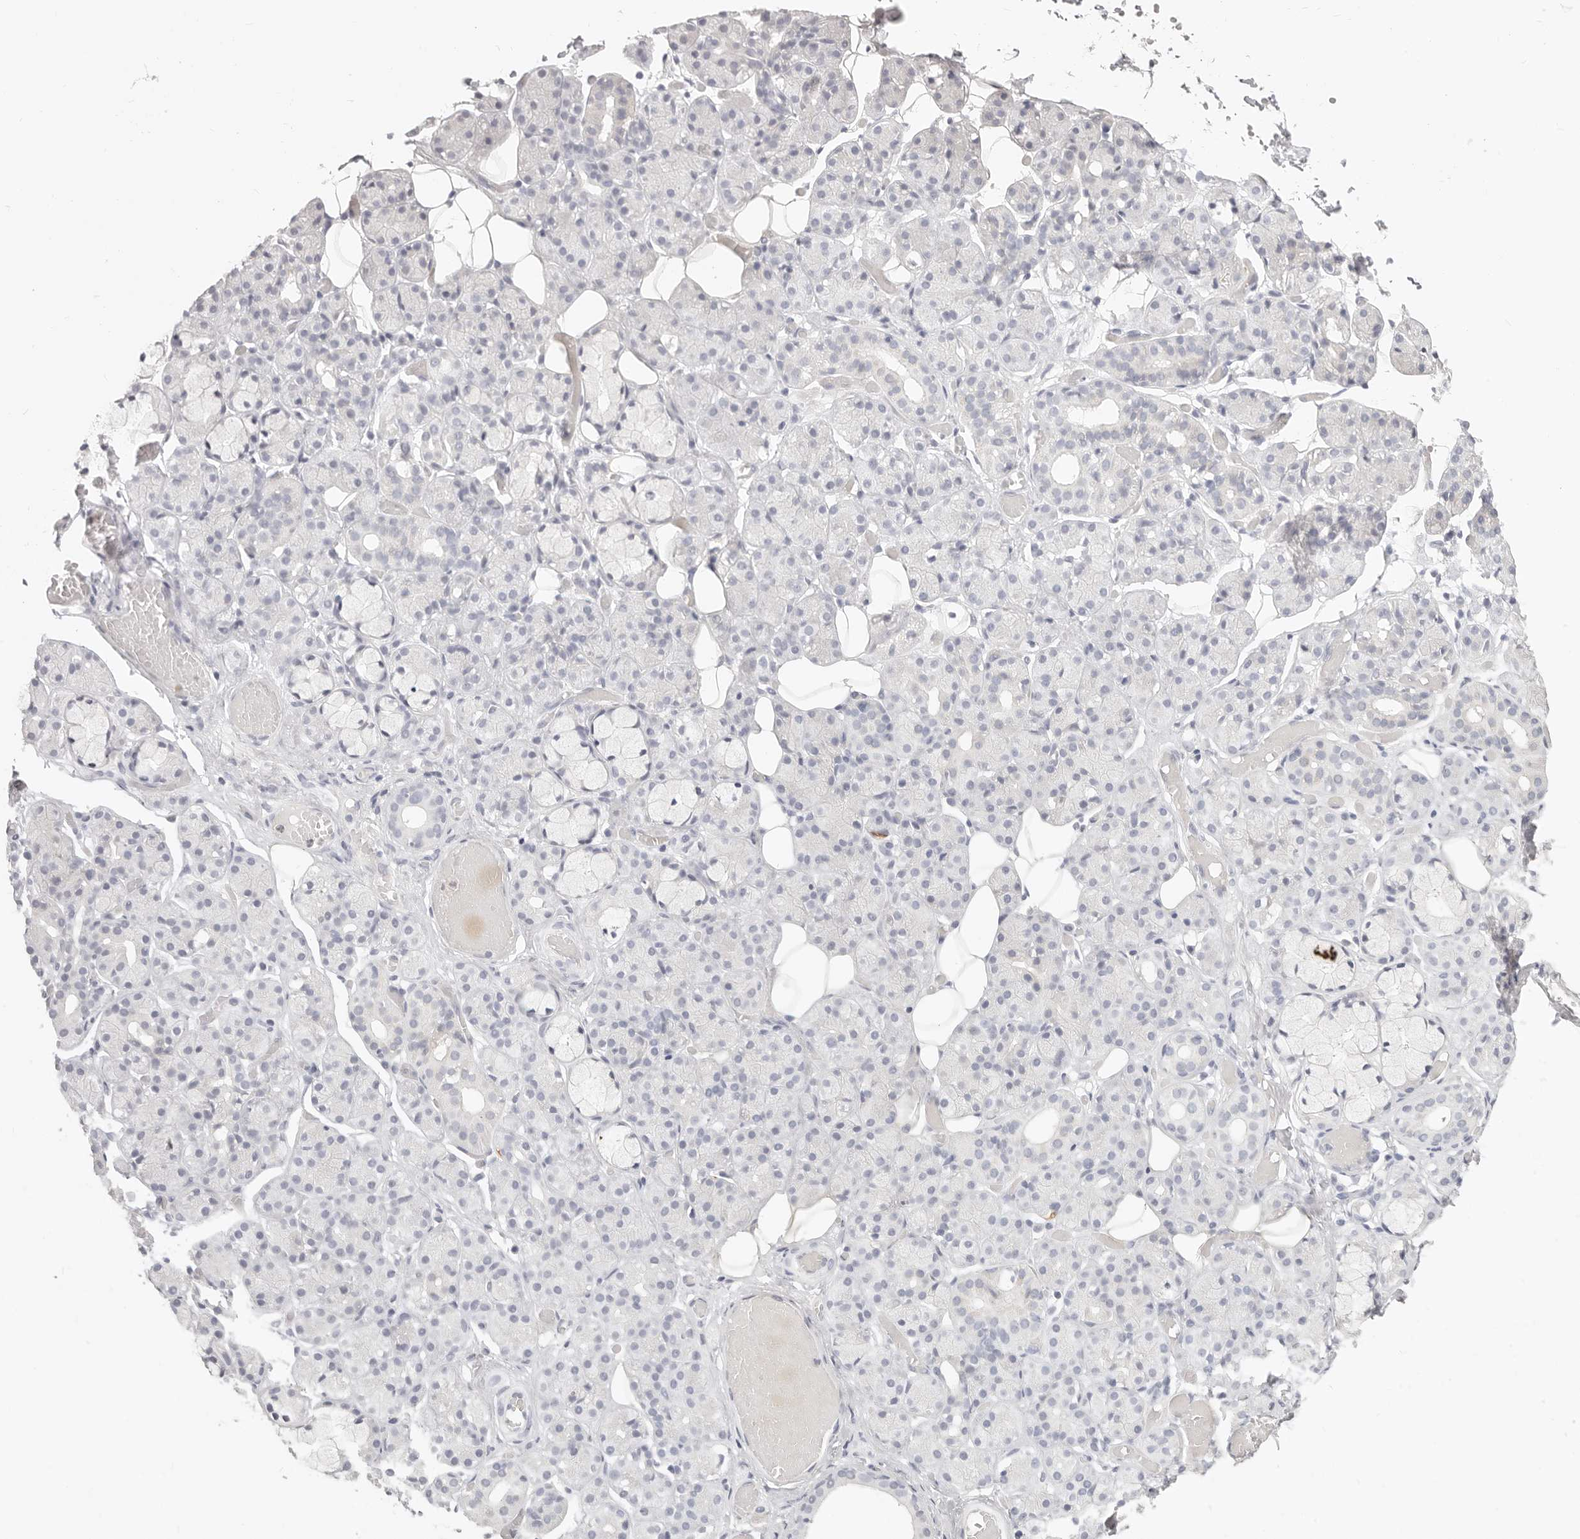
{"staining": {"intensity": "negative", "quantity": "none", "location": "none"}, "tissue": "salivary gland", "cell_type": "Glandular cells", "image_type": "normal", "snomed": [{"axis": "morphology", "description": "Normal tissue, NOS"}, {"axis": "topography", "description": "Salivary gland"}], "caption": "Immunohistochemistry micrograph of normal human salivary gland stained for a protein (brown), which displays no expression in glandular cells. (Brightfield microscopy of DAB (3,3'-diaminobenzidine) immunohistochemistry (IHC) at high magnification).", "gene": "ASCL1", "patient": {"sex": "male", "age": 63}}